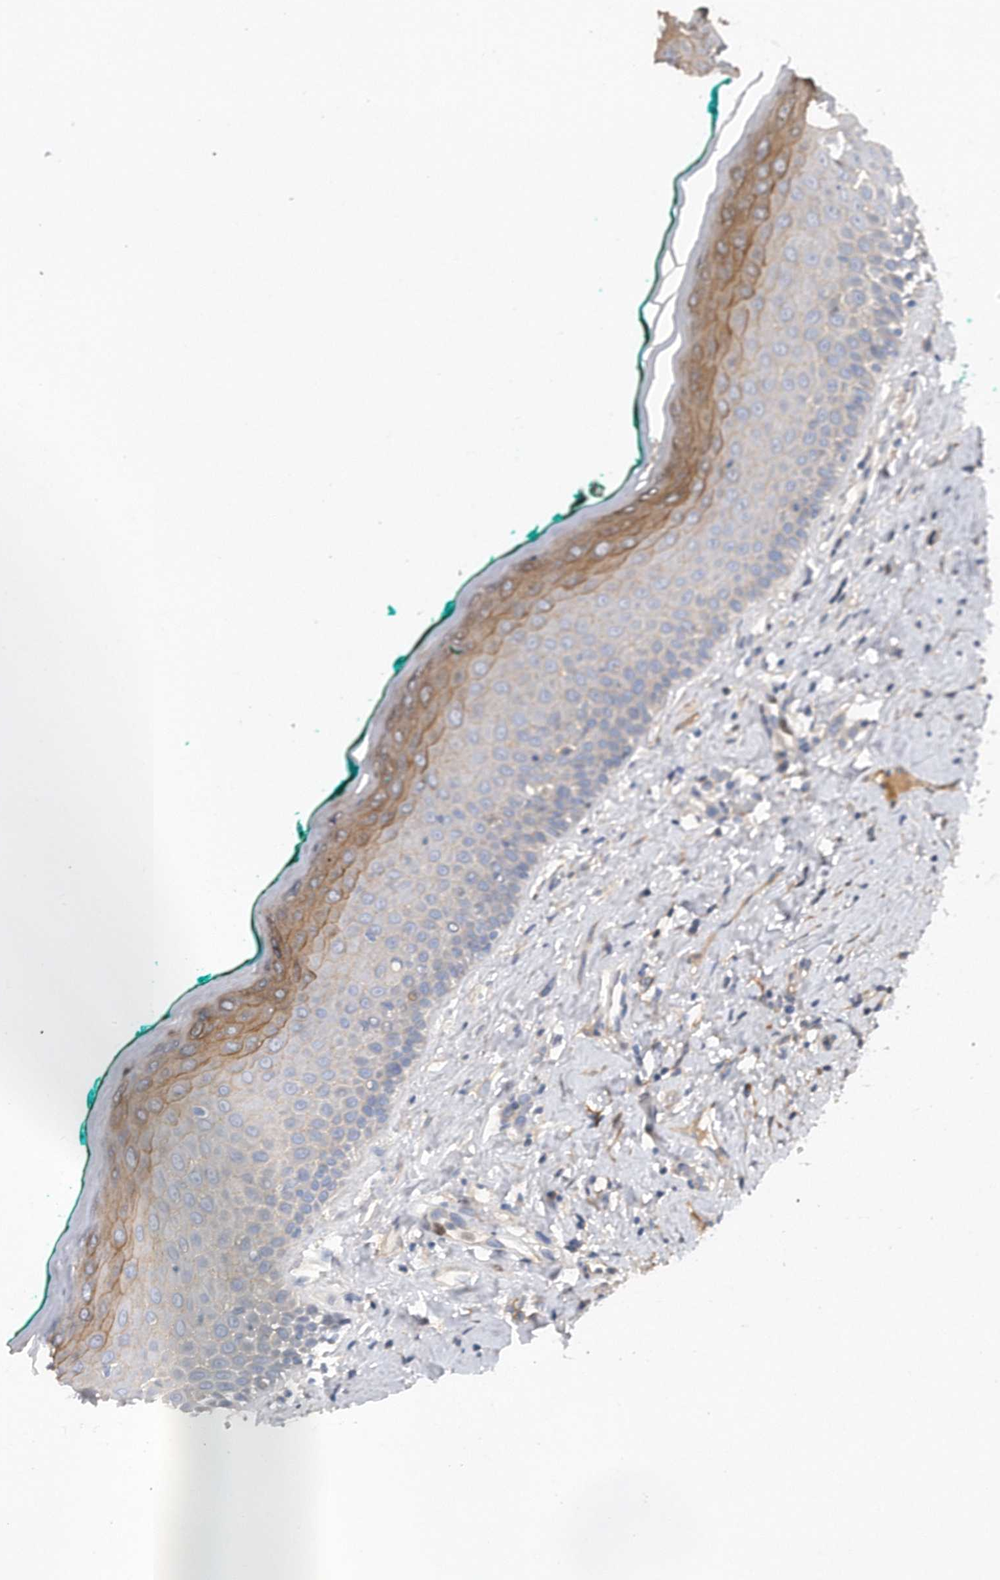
{"staining": {"intensity": "strong", "quantity": "<25%", "location": "cytoplasmic/membranous"}, "tissue": "oral mucosa", "cell_type": "Squamous epithelial cells", "image_type": "normal", "snomed": [{"axis": "morphology", "description": "Normal tissue, NOS"}, {"axis": "topography", "description": "Oral tissue"}], "caption": "A micrograph showing strong cytoplasmic/membranous positivity in approximately <25% of squamous epithelial cells in normal oral mucosa, as visualized by brown immunohistochemical staining.", "gene": "CDH12", "patient": {"sex": "female", "age": 70}}